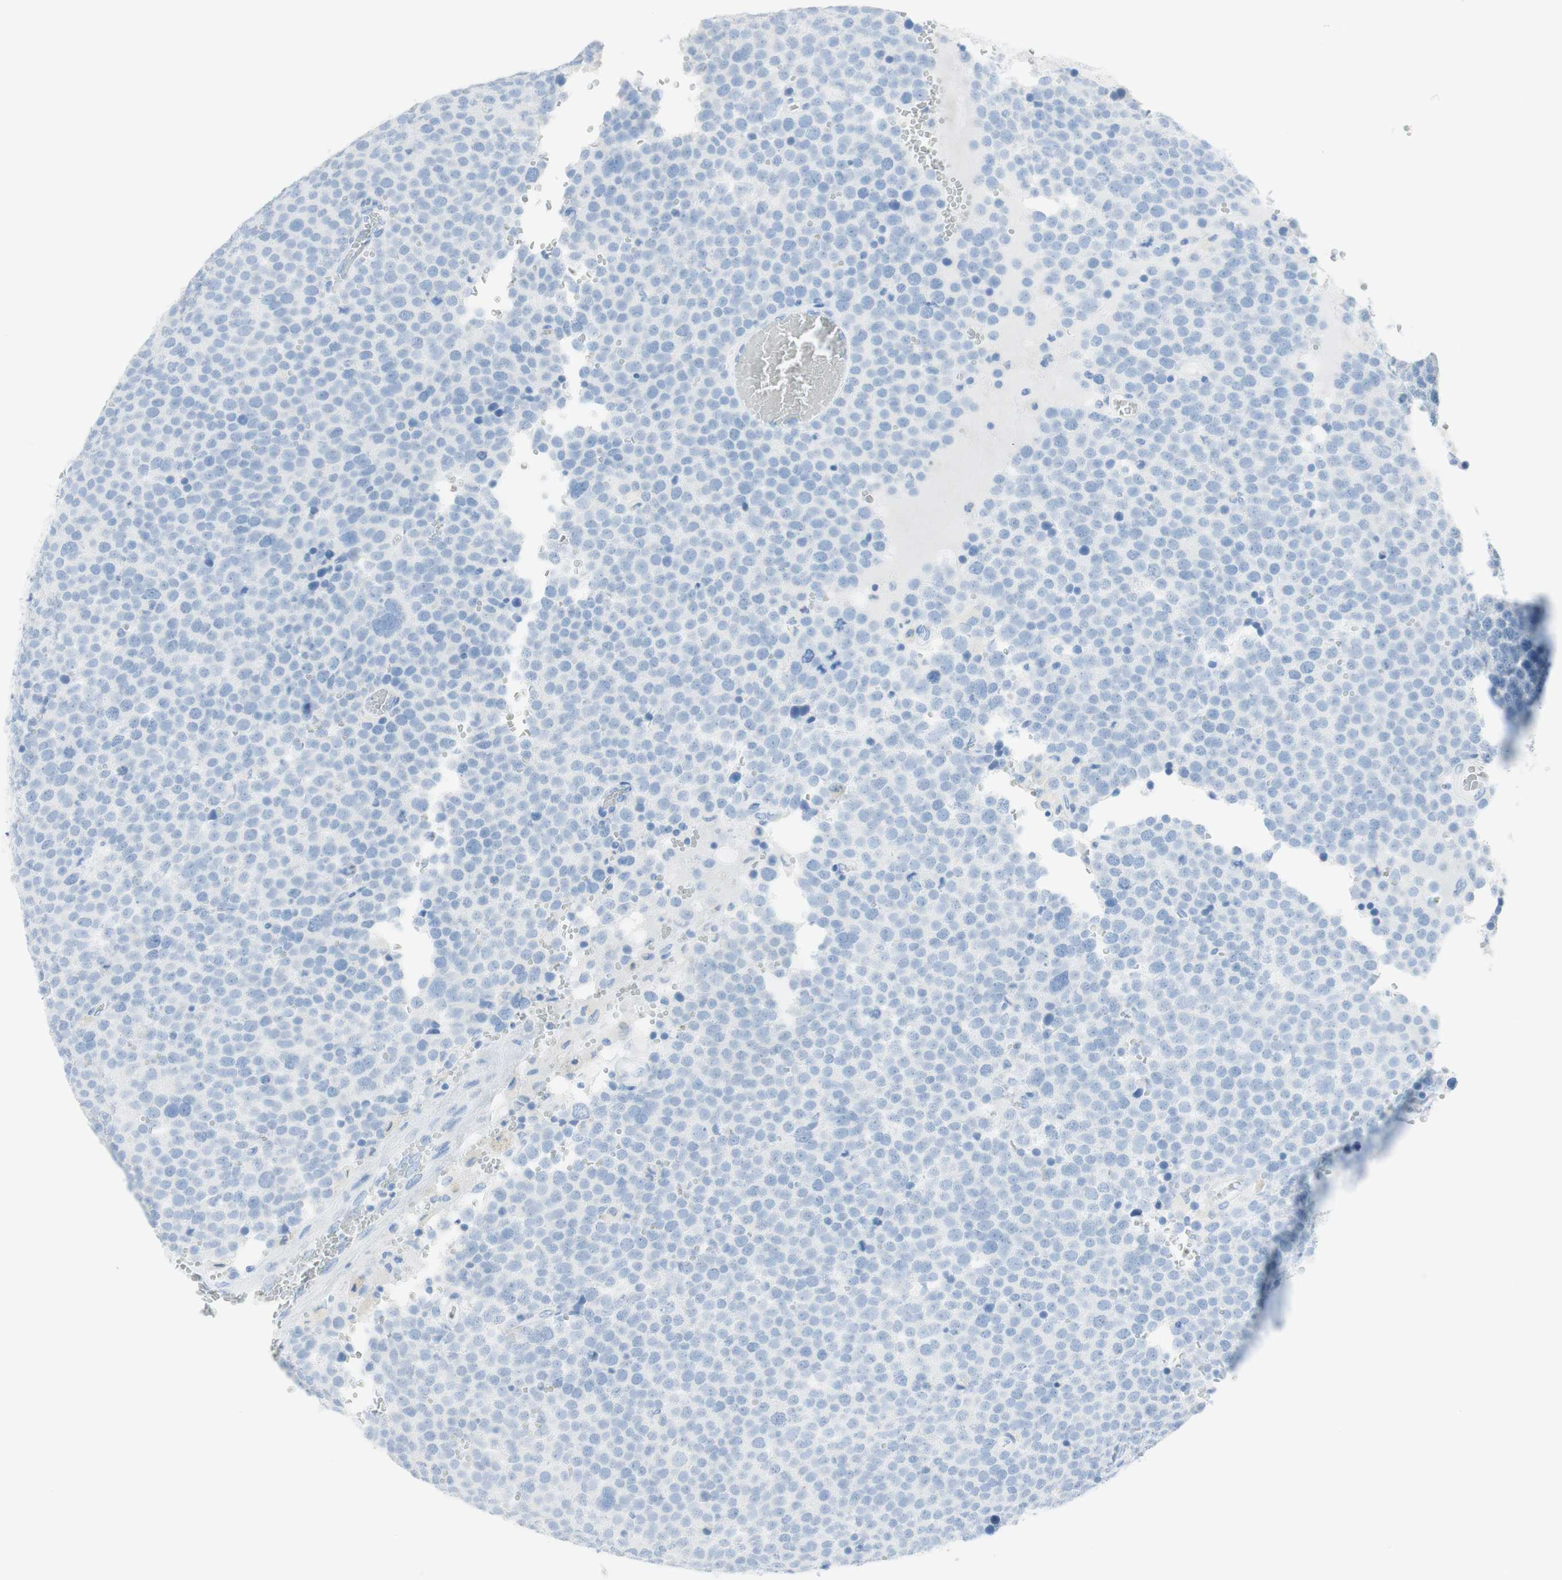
{"staining": {"intensity": "negative", "quantity": "none", "location": "none"}, "tissue": "testis cancer", "cell_type": "Tumor cells", "image_type": "cancer", "snomed": [{"axis": "morphology", "description": "Seminoma, NOS"}, {"axis": "topography", "description": "Testis"}], "caption": "There is no significant staining in tumor cells of testis cancer (seminoma). (Immunohistochemistry, brightfield microscopy, high magnification).", "gene": "TPO", "patient": {"sex": "male", "age": 71}}